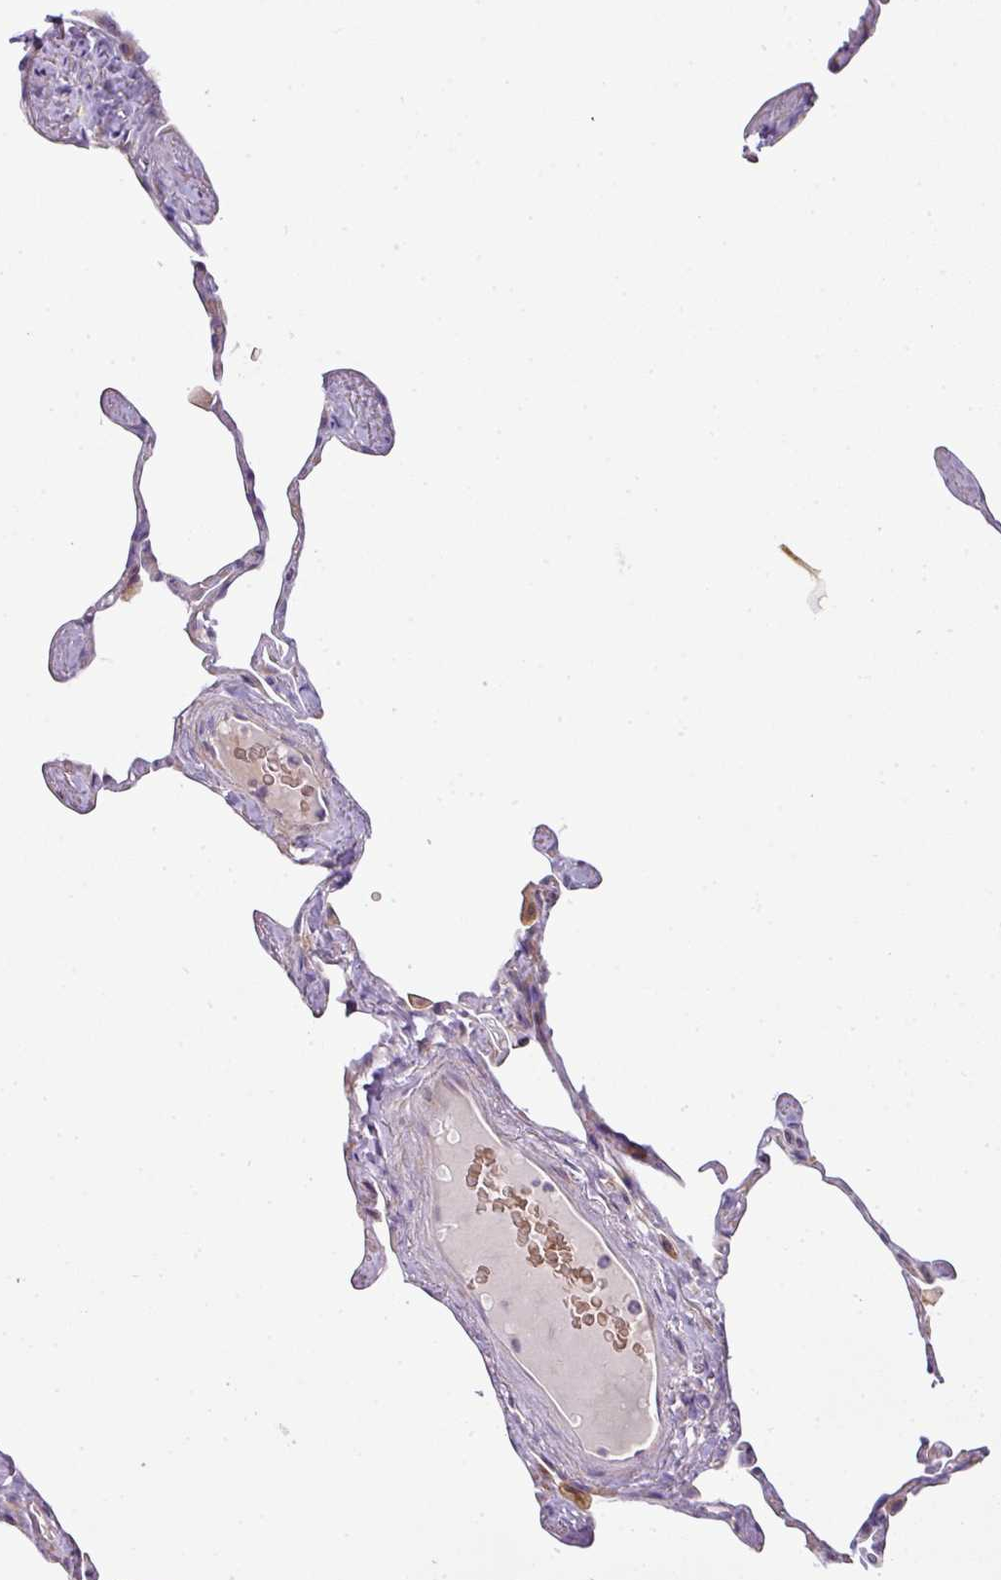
{"staining": {"intensity": "negative", "quantity": "none", "location": "none"}, "tissue": "lung", "cell_type": "Alveolar cells", "image_type": "normal", "snomed": [{"axis": "morphology", "description": "Normal tissue, NOS"}, {"axis": "topography", "description": "Lung"}], "caption": "High power microscopy photomicrograph of an immunohistochemistry histopathology image of normal lung, revealing no significant staining in alveolar cells. Nuclei are stained in blue.", "gene": "ATP6V1F", "patient": {"sex": "male", "age": 65}}